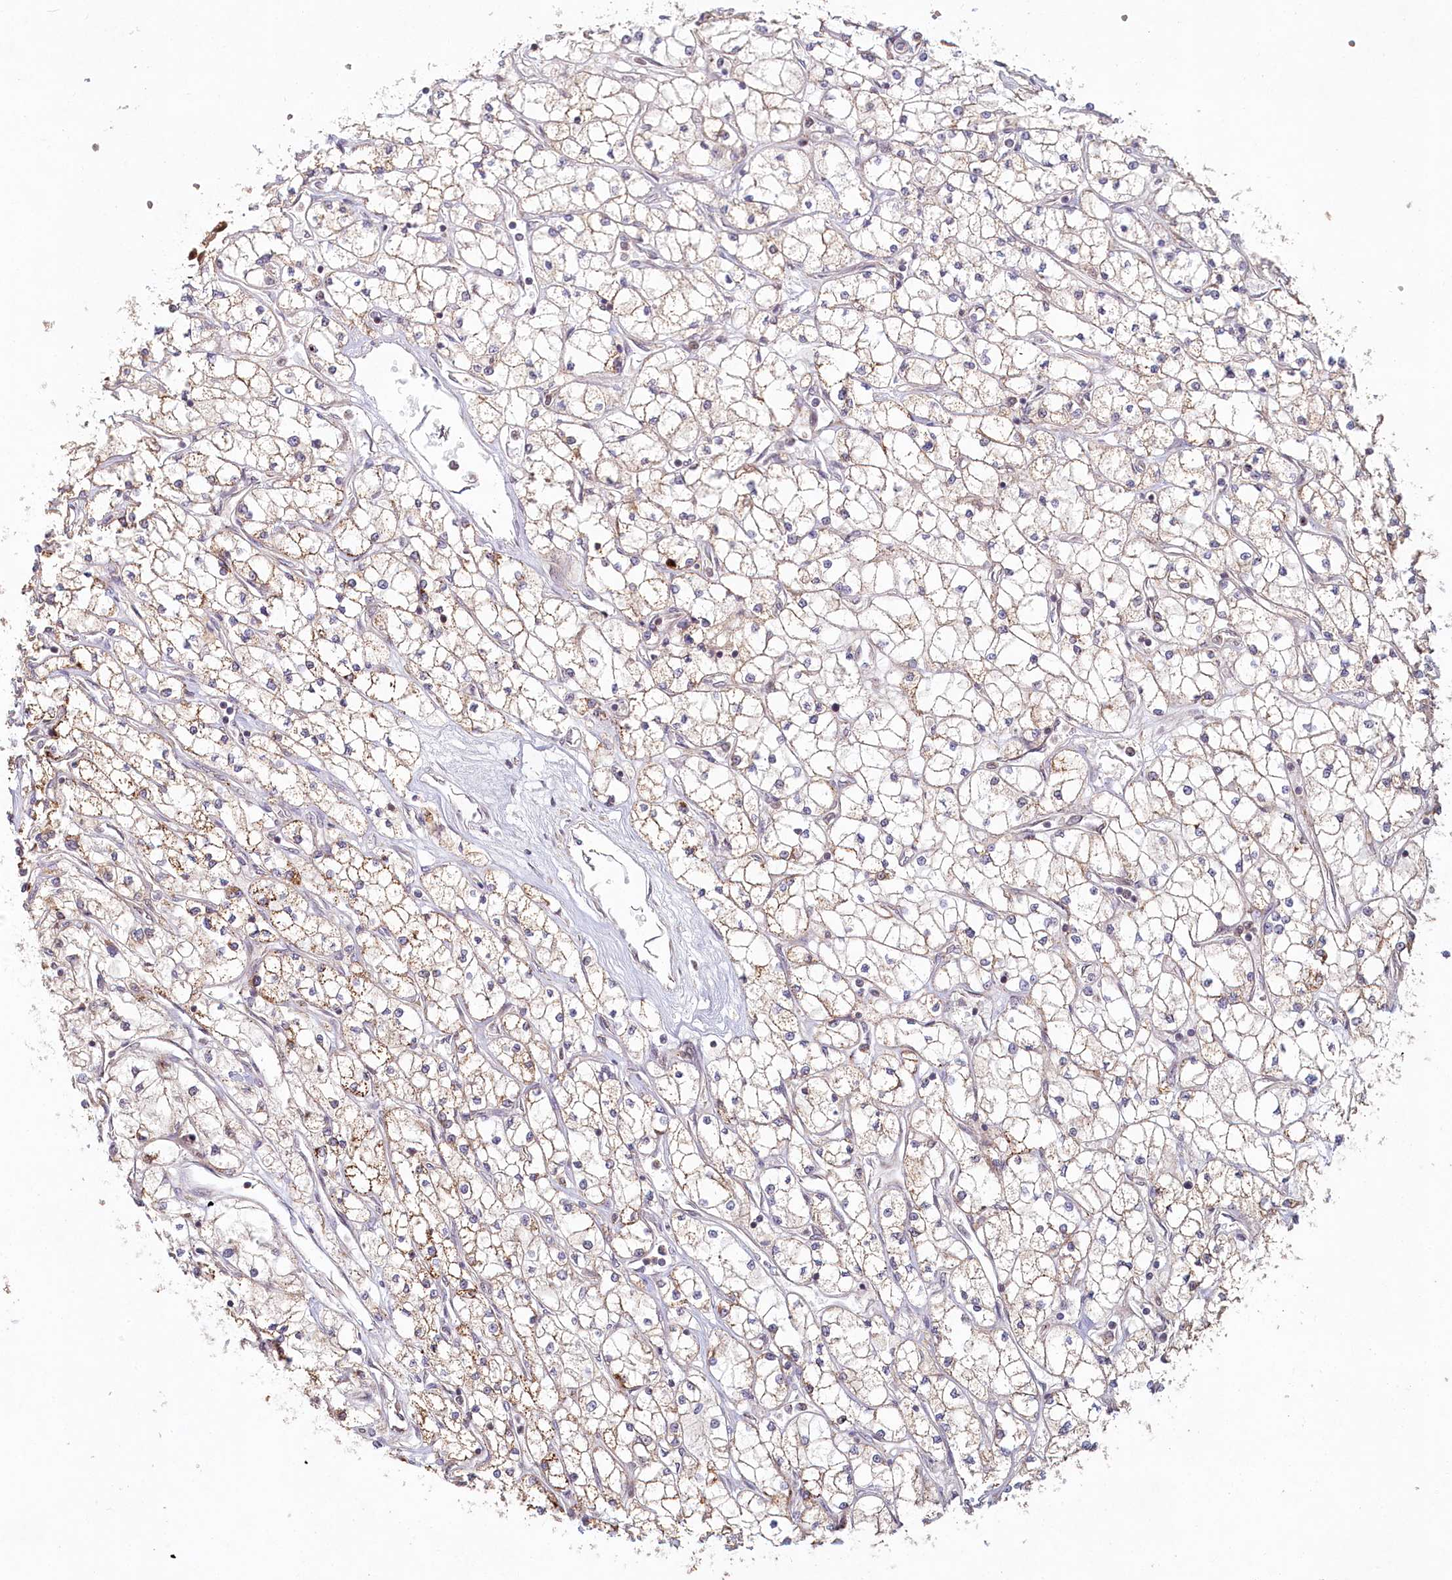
{"staining": {"intensity": "weak", "quantity": "25%-75%", "location": "cytoplasmic/membranous"}, "tissue": "renal cancer", "cell_type": "Tumor cells", "image_type": "cancer", "snomed": [{"axis": "morphology", "description": "Adenocarcinoma, NOS"}, {"axis": "topography", "description": "Kidney"}], "caption": "Renal cancer (adenocarcinoma) stained with a protein marker demonstrates weak staining in tumor cells.", "gene": "WAPL", "patient": {"sex": "male", "age": 80}}